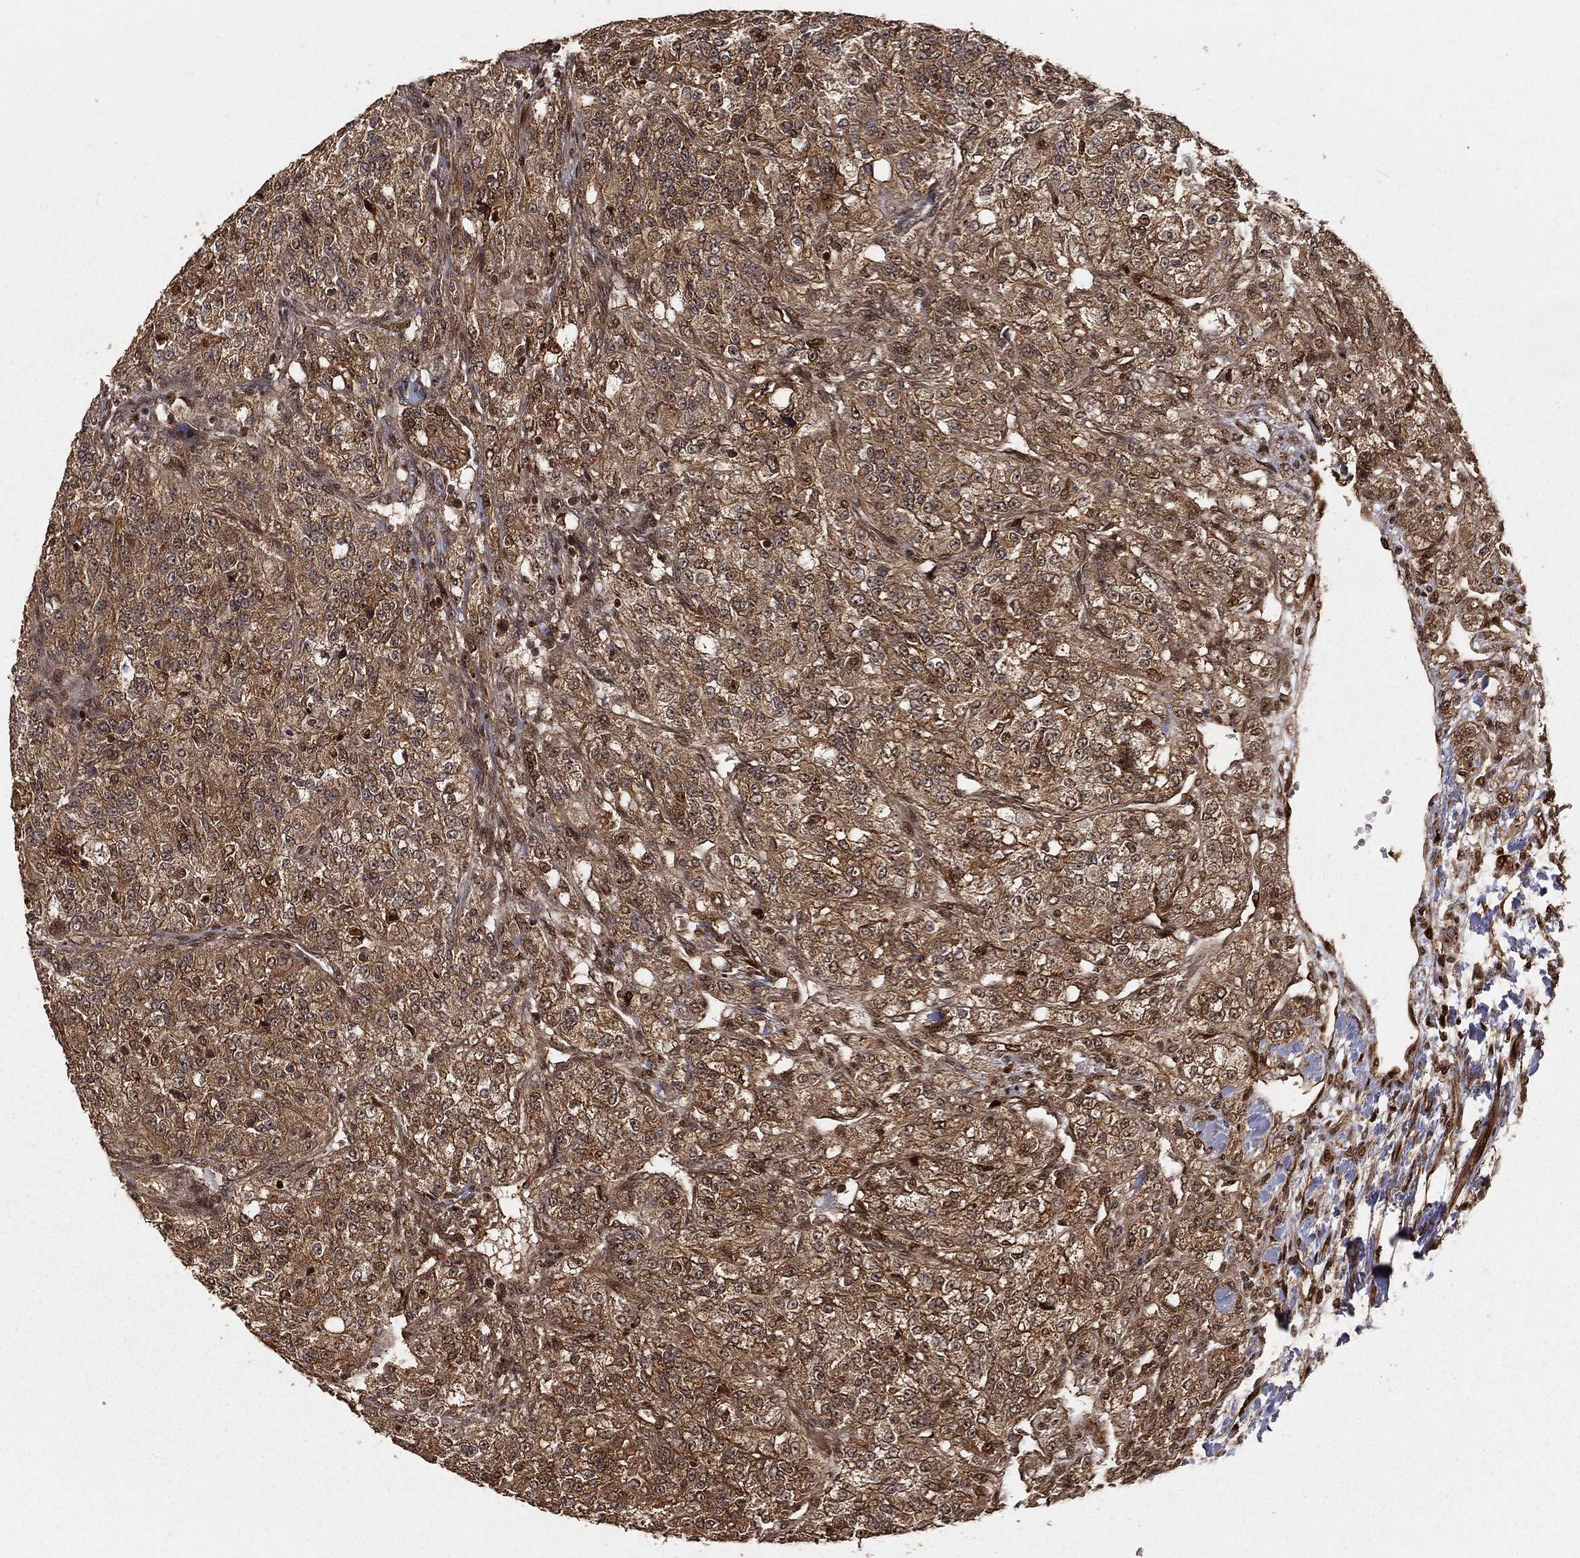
{"staining": {"intensity": "weak", "quantity": "25%-75%", "location": "cytoplasmic/membranous,nuclear"}, "tissue": "renal cancer", "cell_type": "Tumor cells", "image_type": "cancer", "snomed": [{"axis": "morphology", "description": "Adenocarcinoma, NOS"}, {"axis": "topography", "description": "Kidney"}], "caption": "Immunohistochemical staining of human renal cancer (adenocarcinoma) shows low levels of weak cytoplasmic/membranous and nuclear protein staining in approximately 25%-75% of tumor cells.", "gene": "MAPK1", "patient": {"sex": "female", "age": 63}}